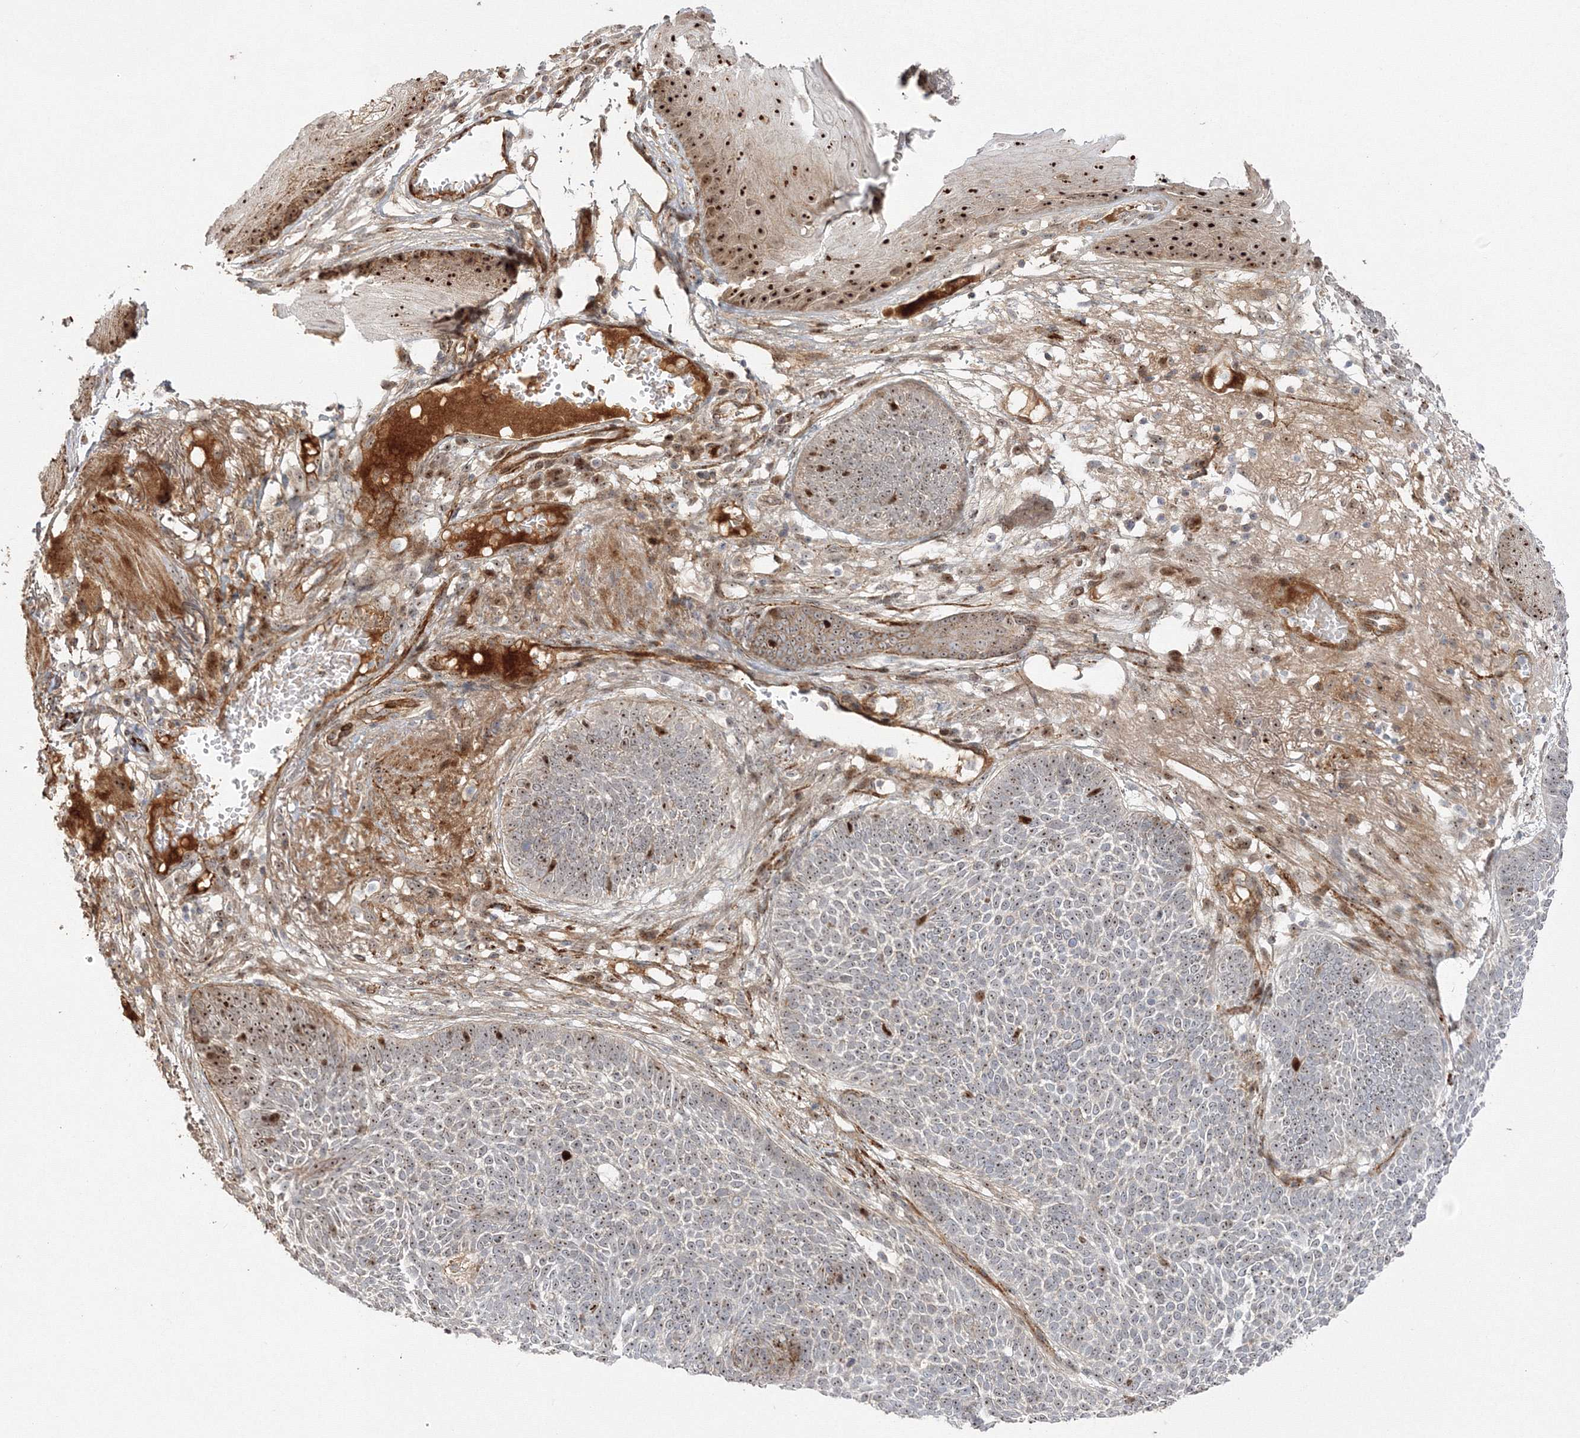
{"staining": {"intensity": "moderate", "quantity": ">75%", "location": "nuclear"}, "tissue": "skin cancer", "cell_type": "Tumor cells", "image_type": "cancer", "snomed": [{"axis": "morphology", "description": "Normal tissue, NOS"}, {"axis": "morphology", "description": "Basal cell carcinoma"}, {"axis": "topography", "description": "Skin"}], "caption": "Immunohistochemical staining of basal cell carcinoma (skin) demonstrates medium levels of moderate nuclear staining in about >75% of tumor cells. (brown staining indicates protein expression, while blue staining denotes nuclei).", "gene": "NPM3", "patient": {"sex": "male", "age": 64}}